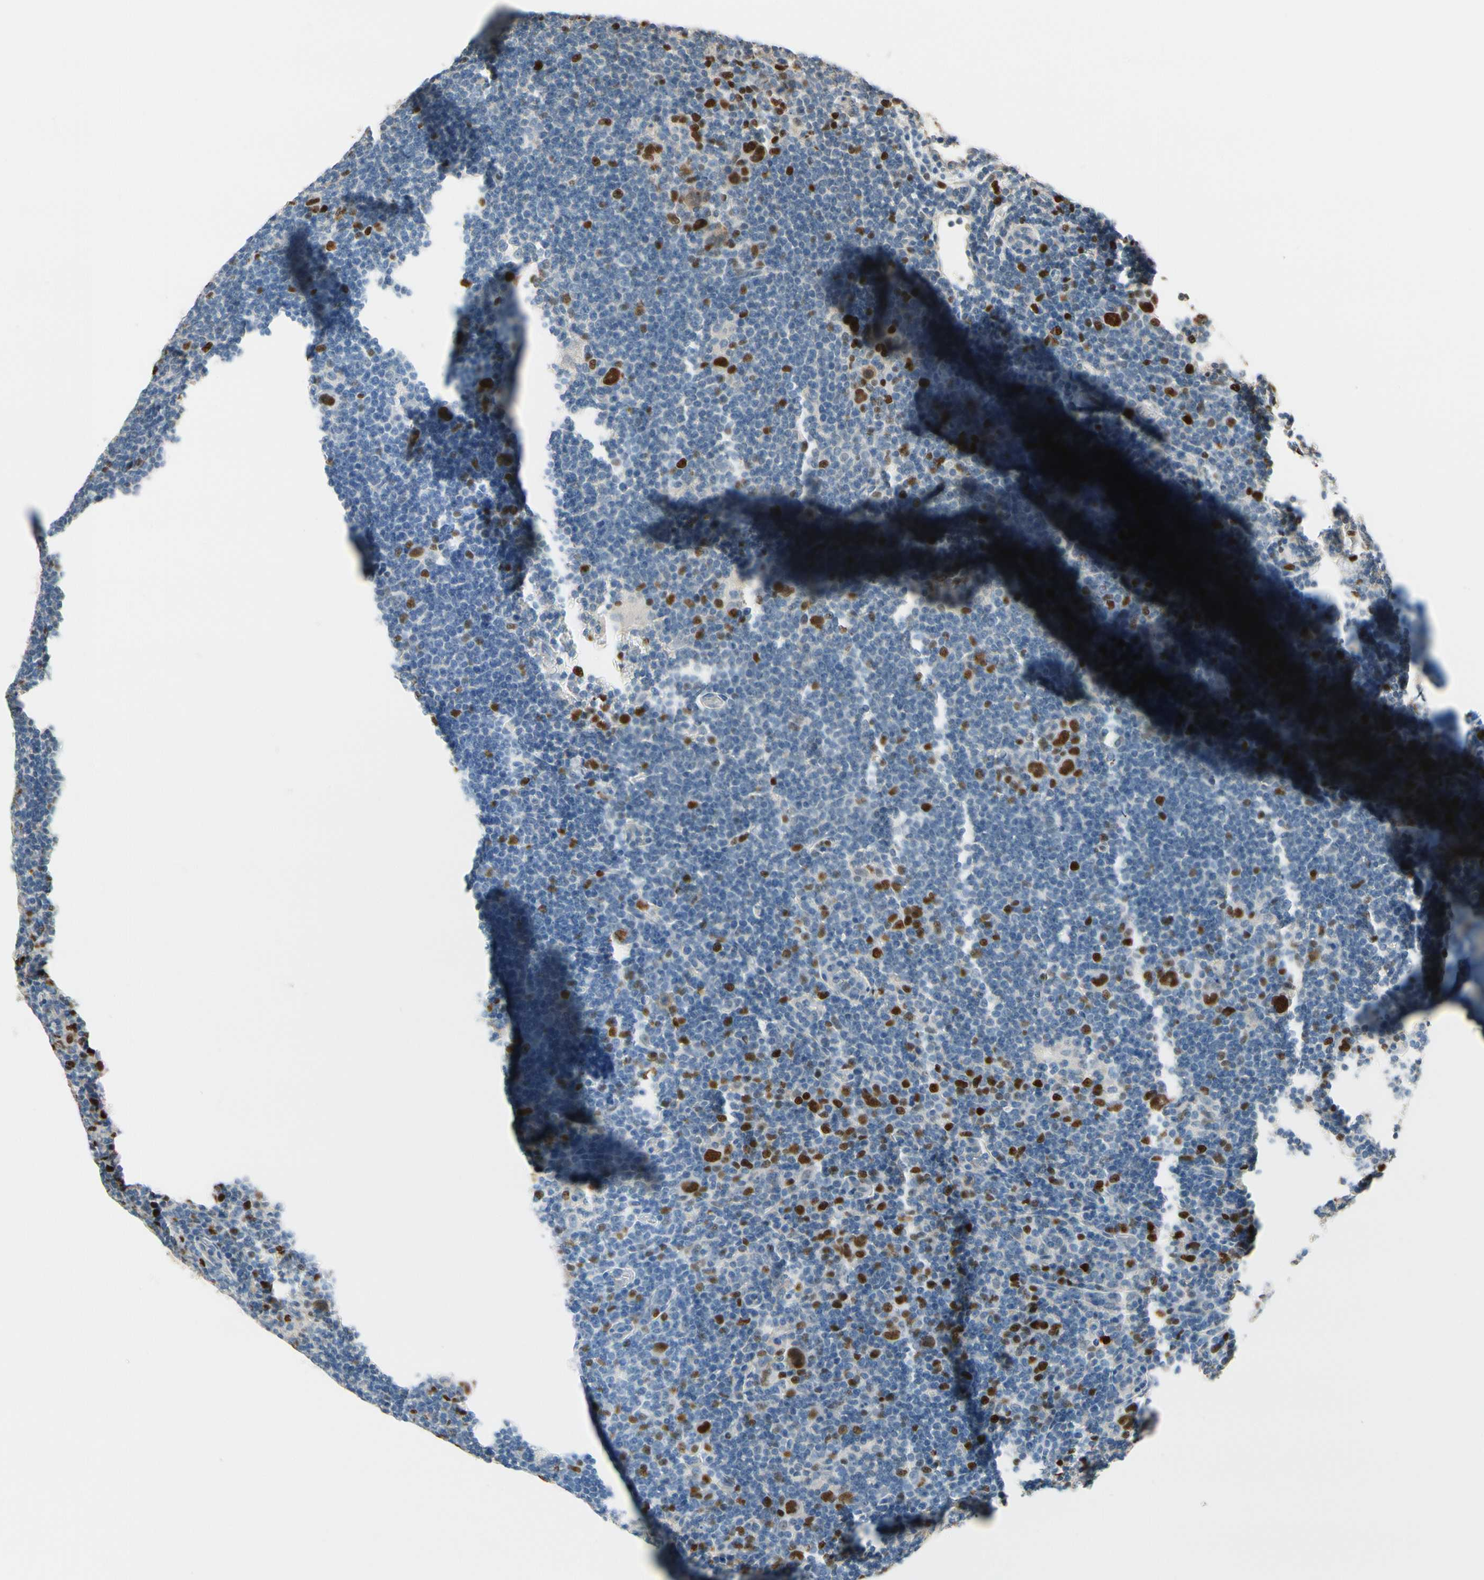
{"staining": {"intensity": "strong", "quantity": ">75%", "location": "nuclear"}, "tissue": "lymphoma", "cell_type": "Tumor cells", "image_type": "cancer", "snomed": [{"axis": "morphology", "description": "Hodgkin's disease, NOS"}, {"axis": "topography", "description": "Lymph node"}], "caption": "IHC (DAB) staining of human Hodgkin's disease displays strong nuclear protein expression in approximately >75% of tumor cells.", "gene": "ZKSCAN4", "patient": {"sex": "female", "age": 57}}